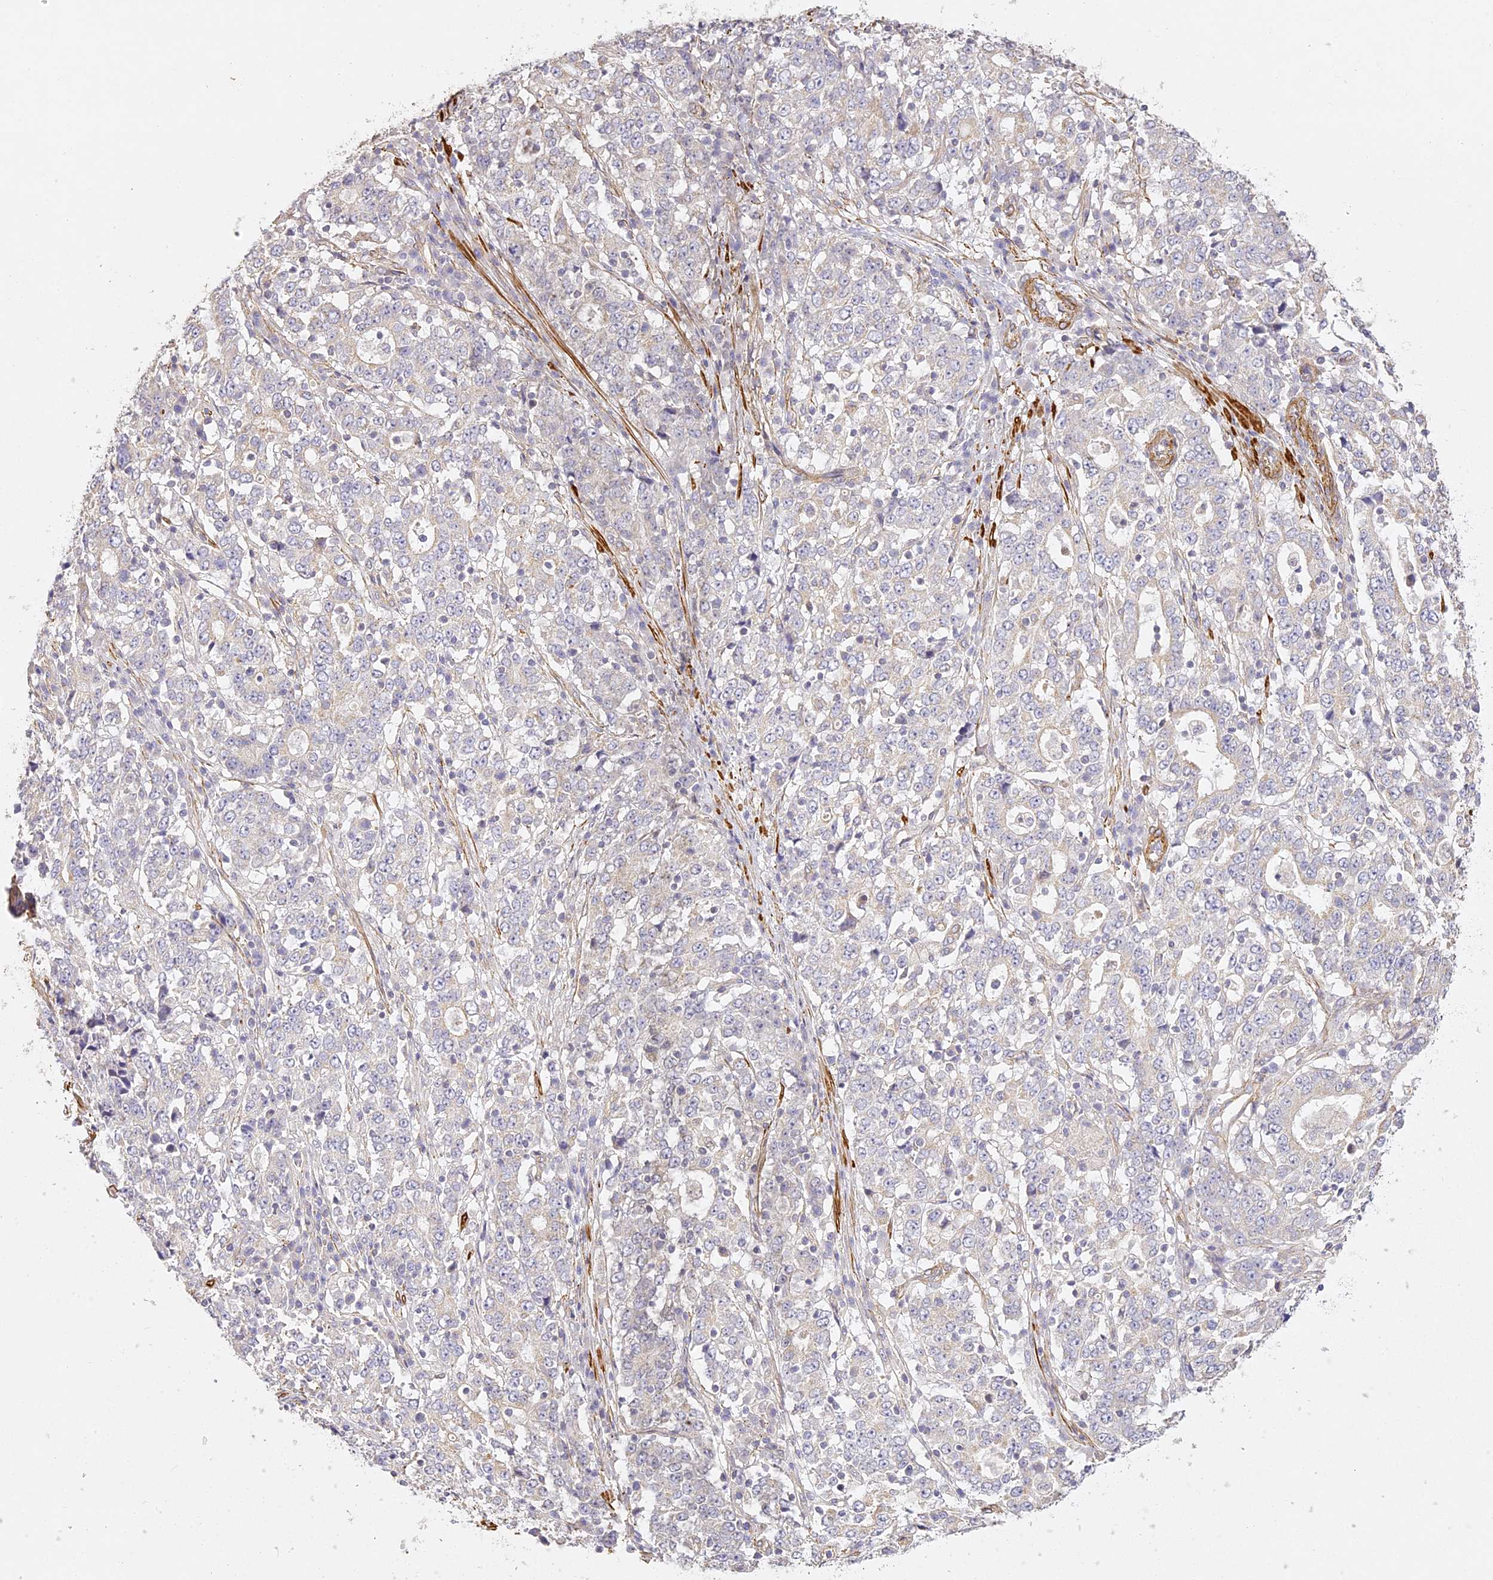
{"staining": {"intensity": "negative", "quantity": "none", "location": "none"}, "tissue": "stomach cancer", "cell_type": "Tumor cells", "image_type": "cancer", "snomed": [{"axis": "morphology", "description": "Adenocarcinoma, NOS"}, {"axis": "topography", "description": "Stomach"}], "caption": "Stomach cancer was stained to show a protein in brown. There is no significant expression in tumor cells.", "gene": "MED28", "patient": {"sex": "male", "age": 59}}